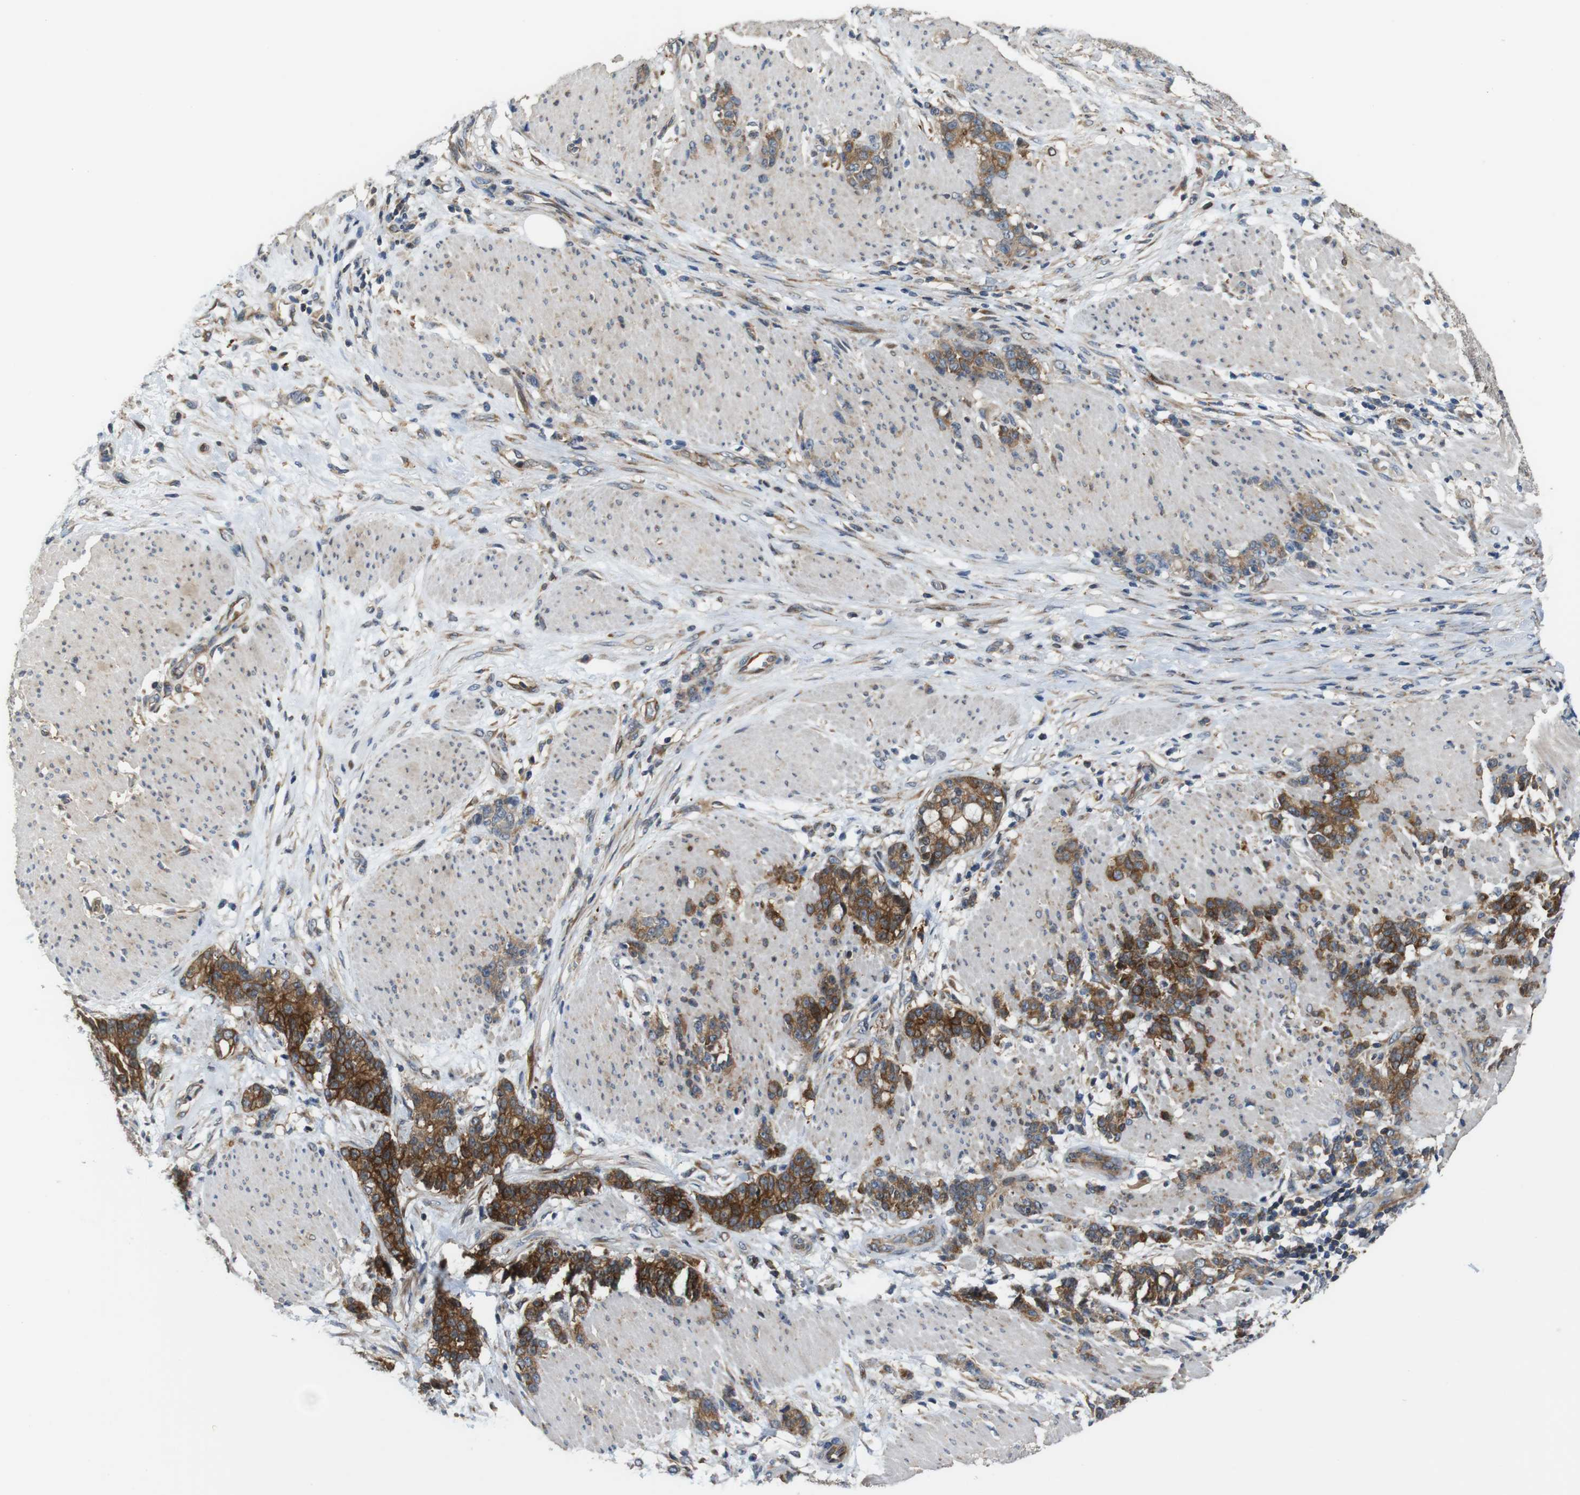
{"staining": {"intensity": "strong", "quantity": ">75%", "location": "cytoplasmic/membranous"}, "tissue": "stomach cancer", "cell_type": "Tumor cells", "image_type": "cancer", "snomed": [{"axis": "morphology", "description": "Adenocarcinoma, NOS"}, {"axis": "topography", "description": "Stomach, lower"}], "caption": "Stomach cancer (adenocarcinoma) was stained to show a protein in brown. There is high levels of strong cytoplasmic/membranous expression in approximately >75% of tumor cells. The protein is stained brown, and the nuclei are stained in blue (DAB (3,3'-diaminobenzidine) IHC with brightfield microscopy, high magnification).", "gene": "PCOLCE2", "patient": {"sex": "male", "age": 88}}